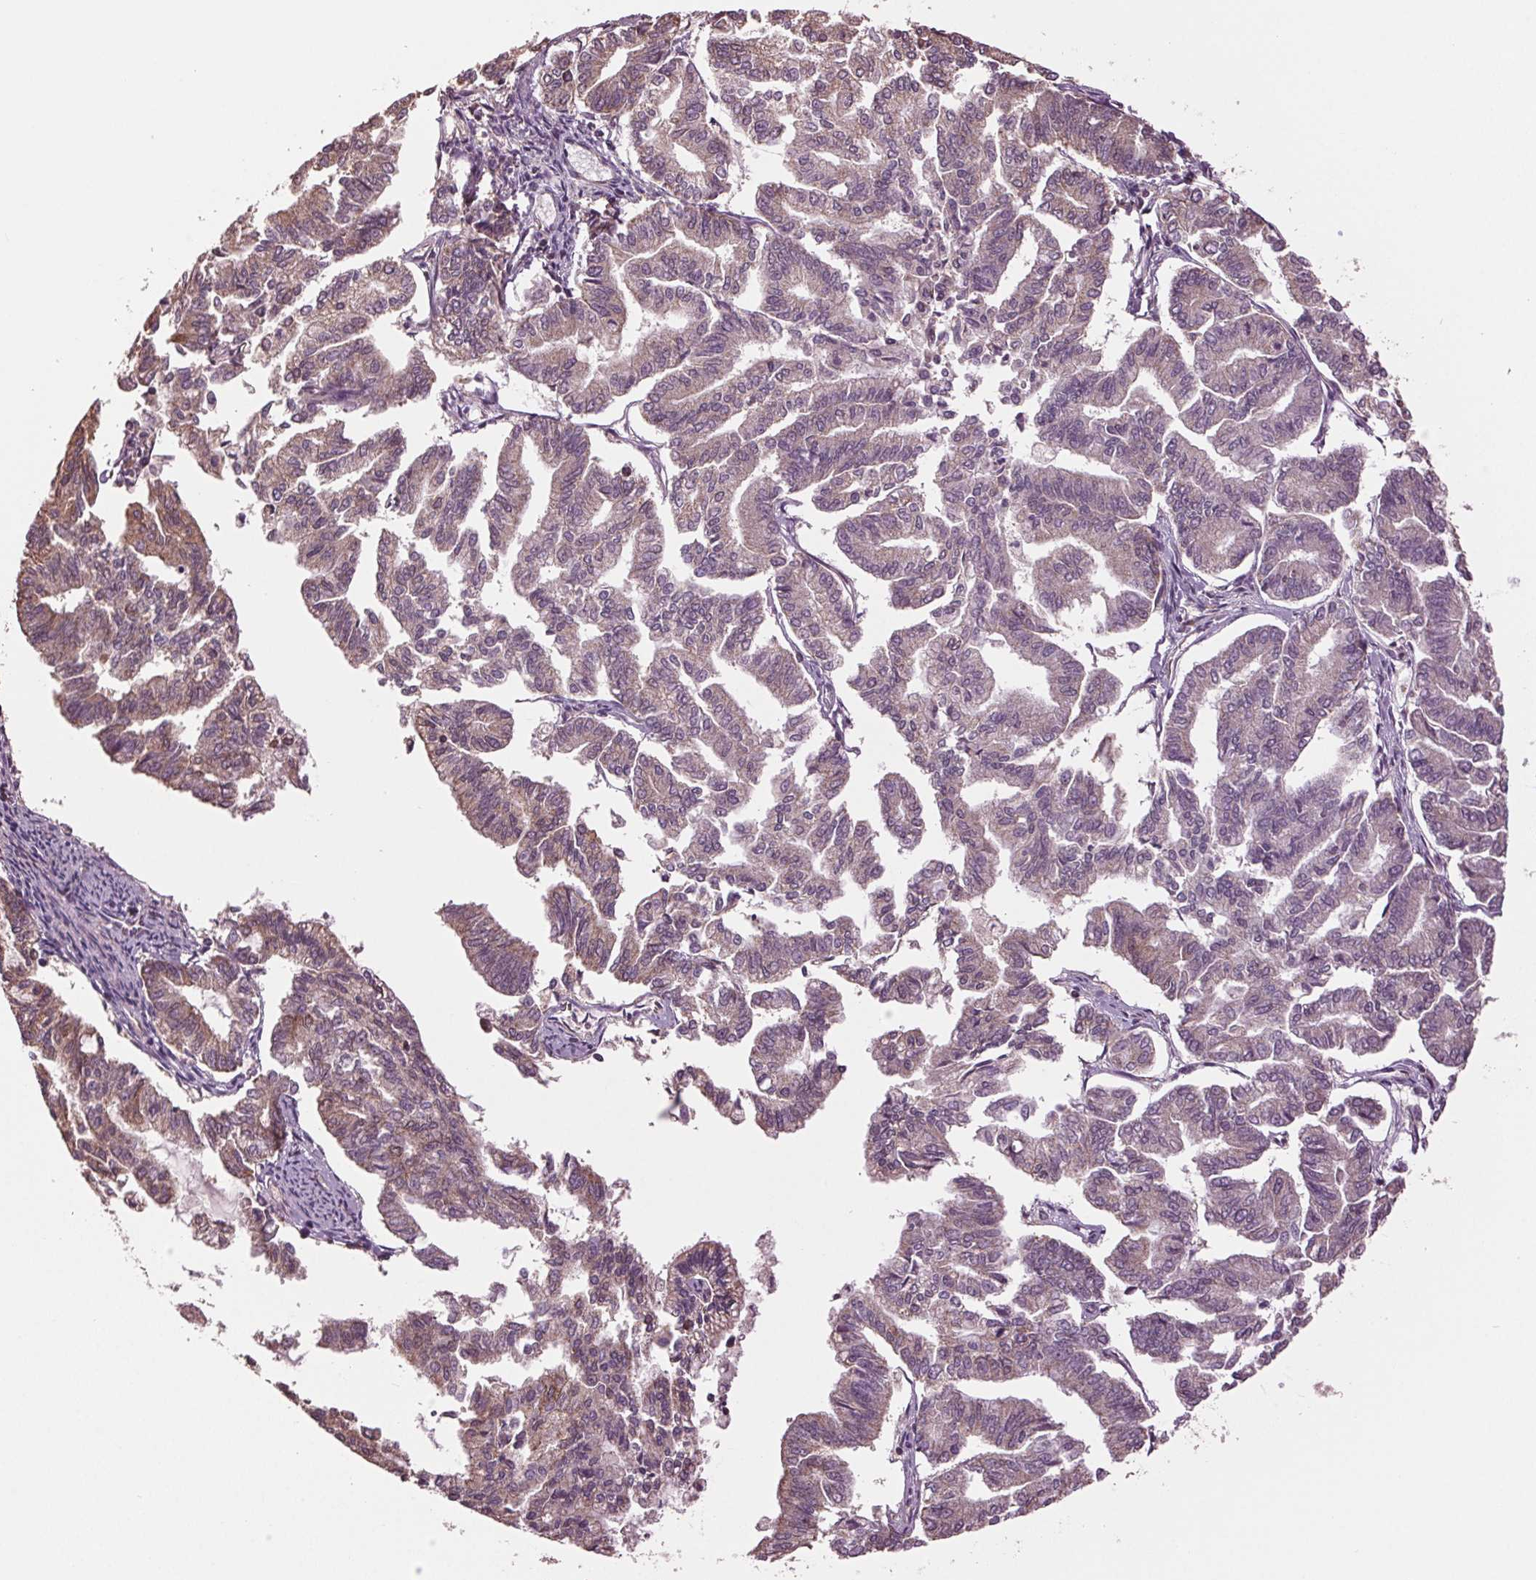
{"staining": {"intensity": "weak", "quantity": "25%-75%", "location": "cytoplasmic/membranous"}, "tissue": "endometrial cancer", "cell_type": "Tumor cells", "image_type": "cancer", "snomed": [{"axis": "morphology", "description": "Adenocarcinoma, NOS"}, {"axis": "topography", "description": "Endometrium"}], "caption": "Protein expression by immunohistochemistry exhibits weak cytoplasmic/membranous staining in approximately 25%-75% of tumor cells in endometrial cancer.", "gene": "RNPEP", "patient": {"sex": "female", "age": 79}}